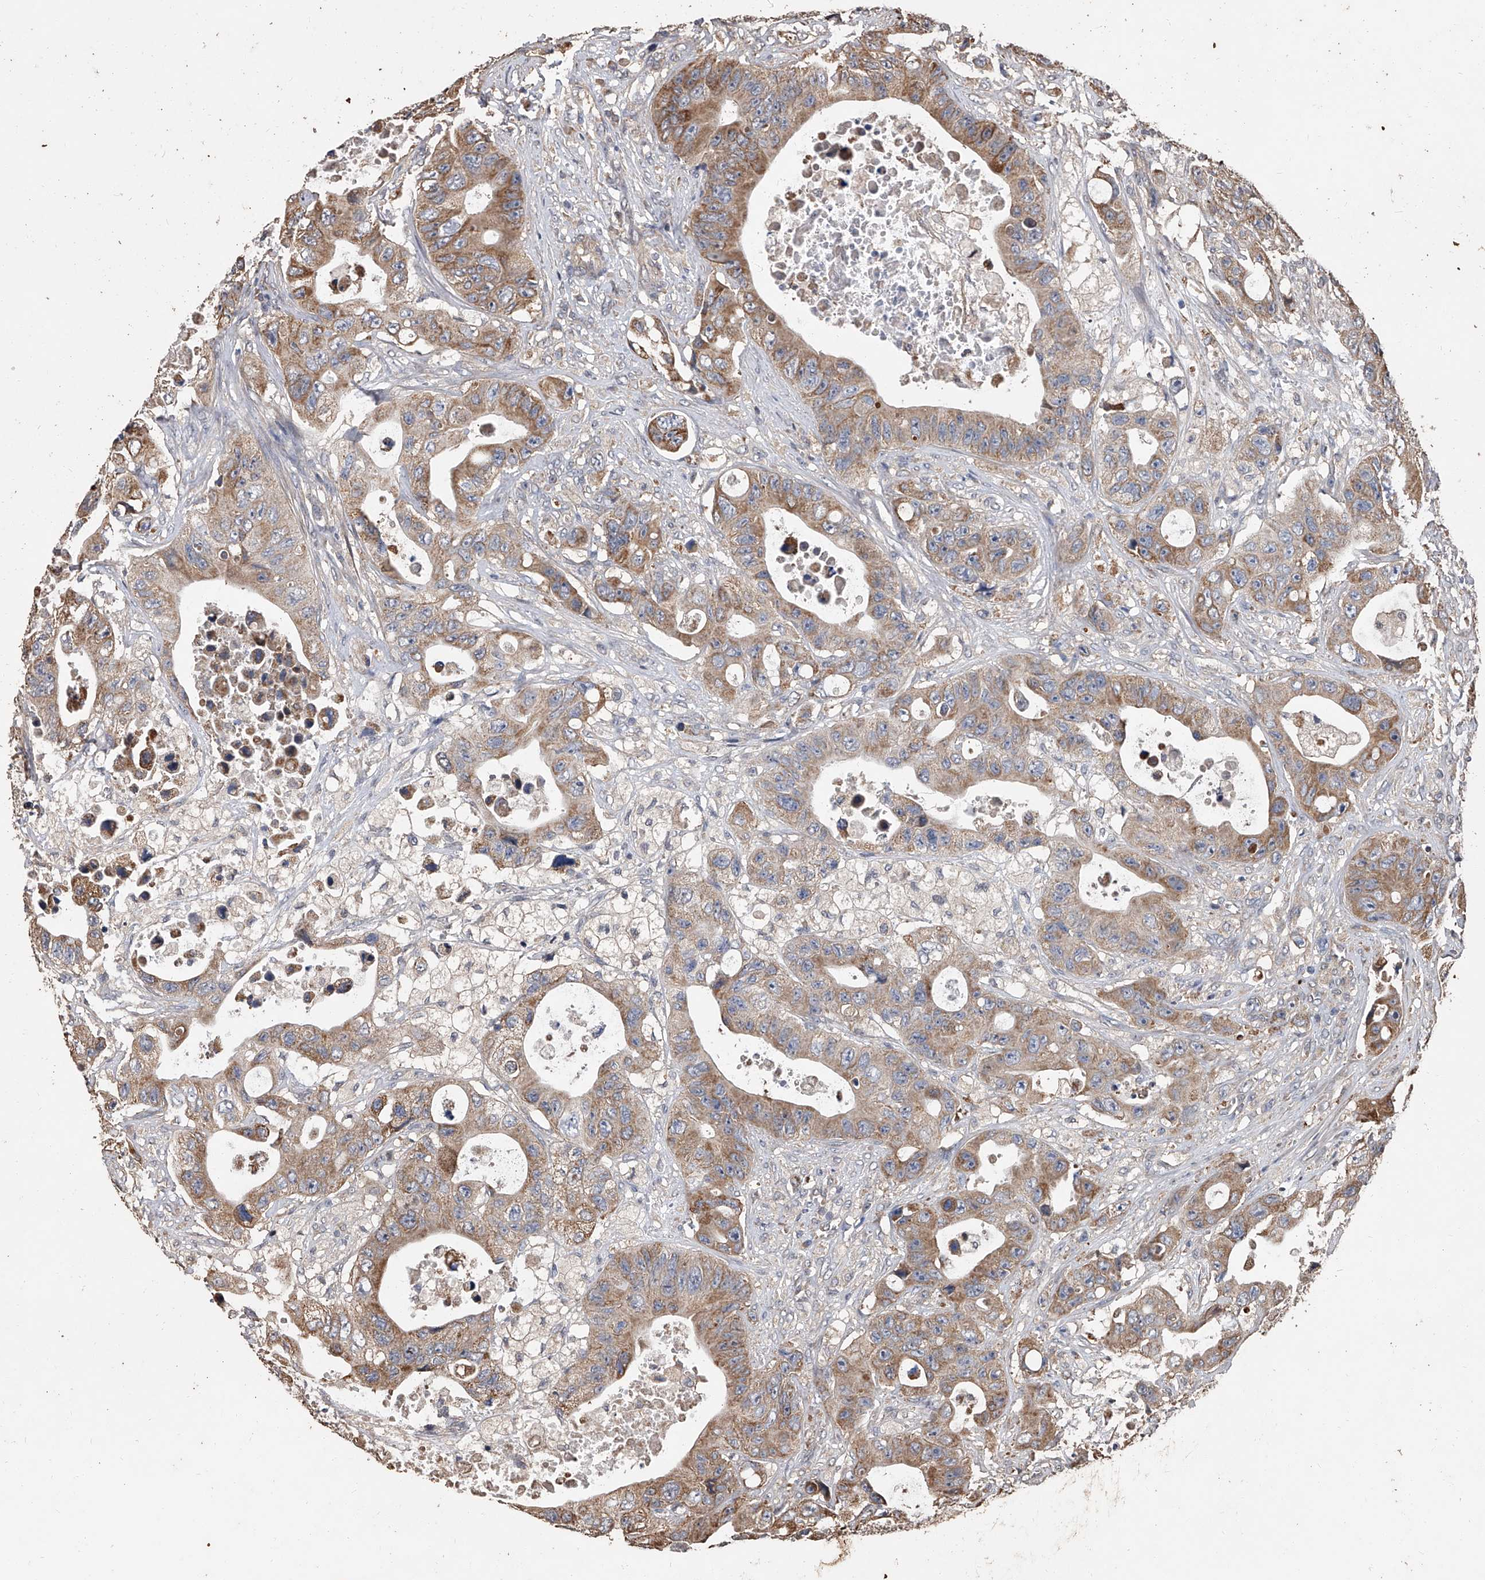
{"staining": {"intensity": "moderate", "quantity": ">75%", "location": "cytoplasmic/membranous"}, "tissue": "colorectal cancer", "cell_type": "Tumor cells", "image_type": "cancer", "snomed": [{"axis": "morphology", "description": "Adenocarcinoma, NOS"}, {"axis": "topography", "description": "Colon"}], "caption": "The image displays a brown stain indicating the presence of a protein in the cytoplasmic/membranous of tumor cells in colorectal adenocarcinoma. Using DAB (3,3'-diaminobenzidine) (brown) and hematoxylin (blue) stains, captured at high magnification using brightfield microscopy.", "gene": "LTV1", "patient": {"sex": "female", "age": 46}}